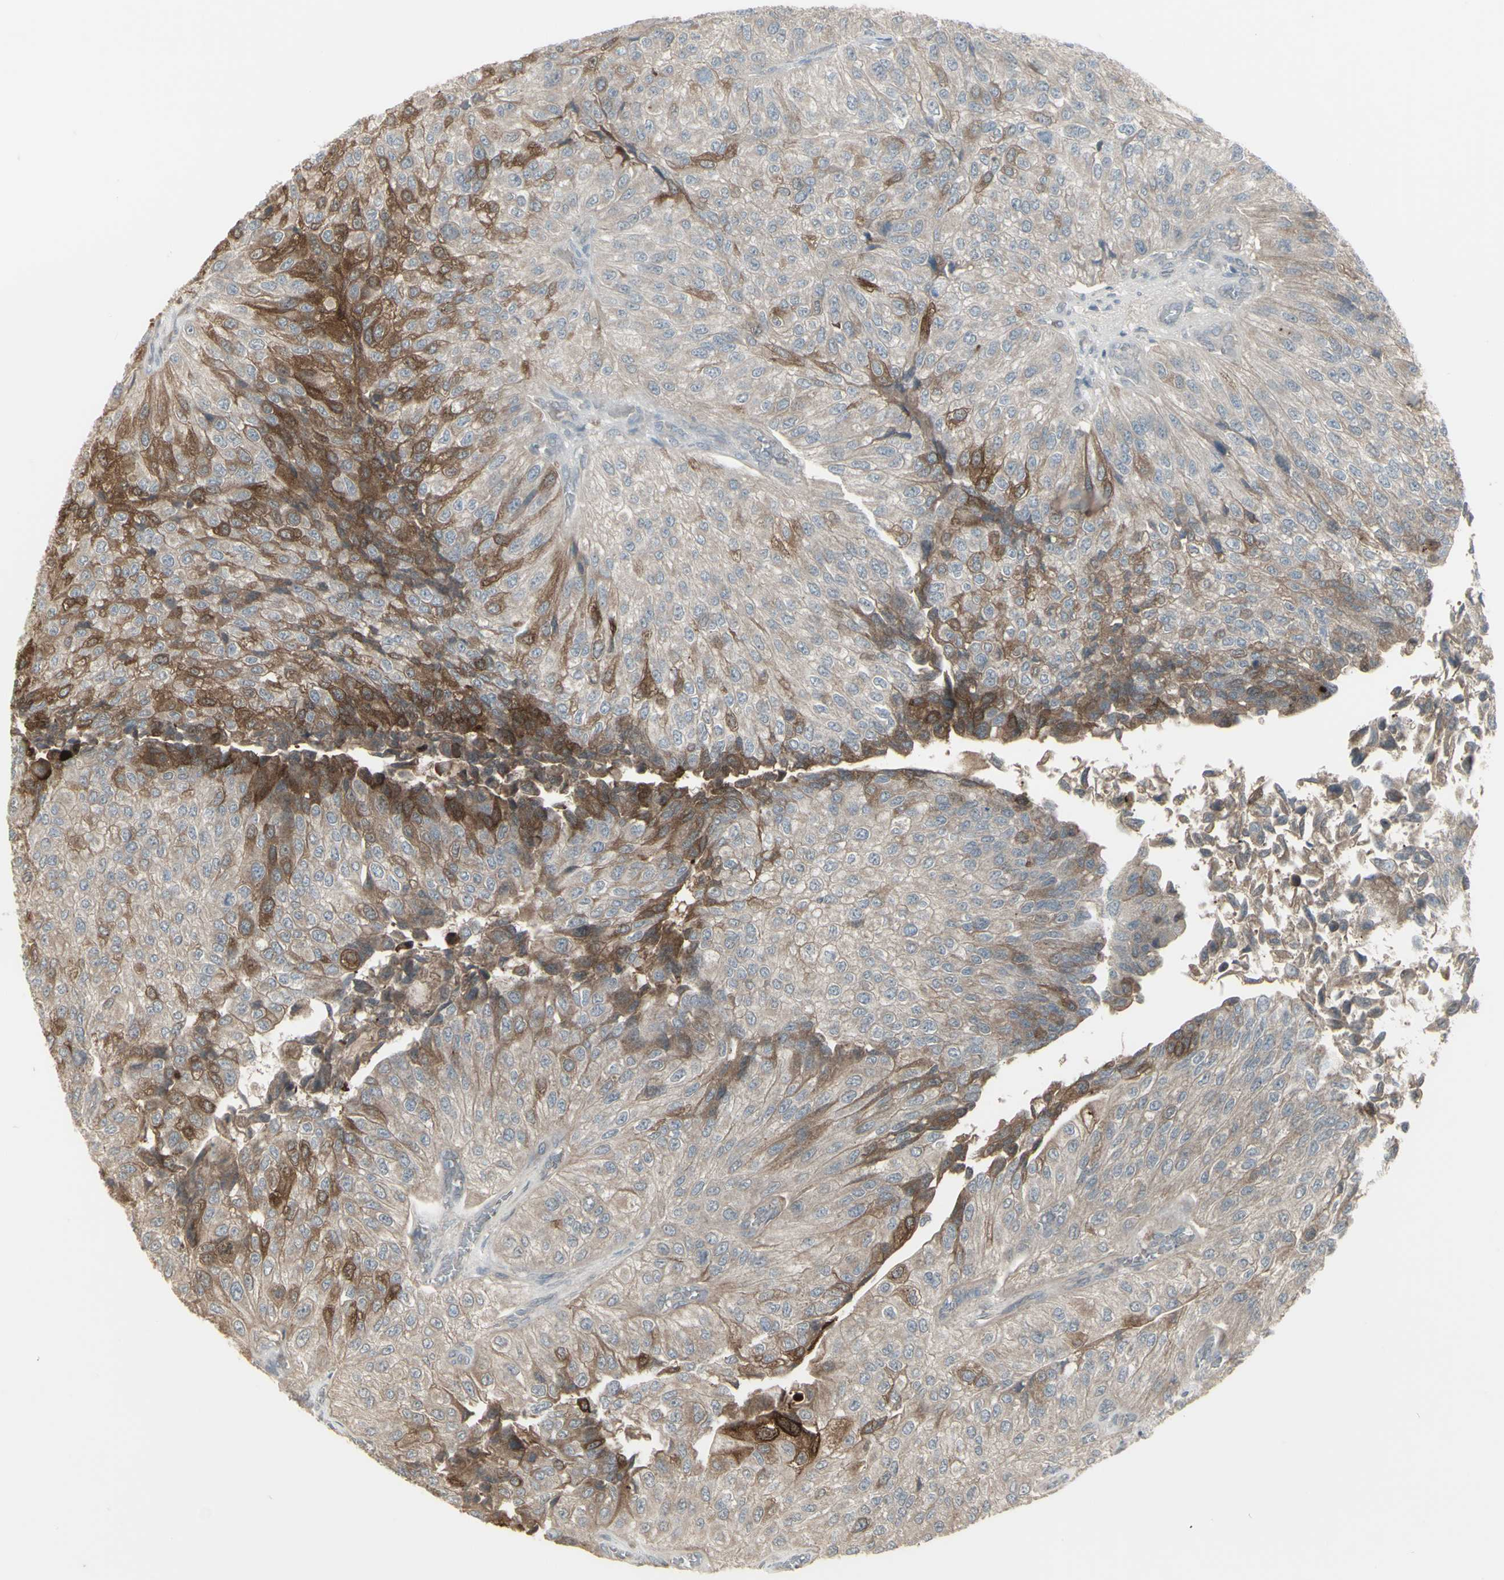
{"staining": {"intensity": "moderate", "quantity": "25%-75%", "location": "cytoplasmic/membranous"}, "tissue": "urothelial cancer", "cell_type": "Tumor cells", "image_type": "cancer", "snomed": [{"axis": "morphology", "description": "Urothelial carcinoma, High grade"}, {"axis": "topography", "description": "Kidney"}, {"axis": "topography", "description": "Urinary bladder"}], "caption": "DAB (3,3'-diaminobenzidine) immunohistochemical staining of human urothelial cancer reveals moderate cytoplasmic/membranous protein expression in approximately 25%-75% of tumor cells.", "gene": "CSK", "patient": {"sex": "male", "age": 77}}